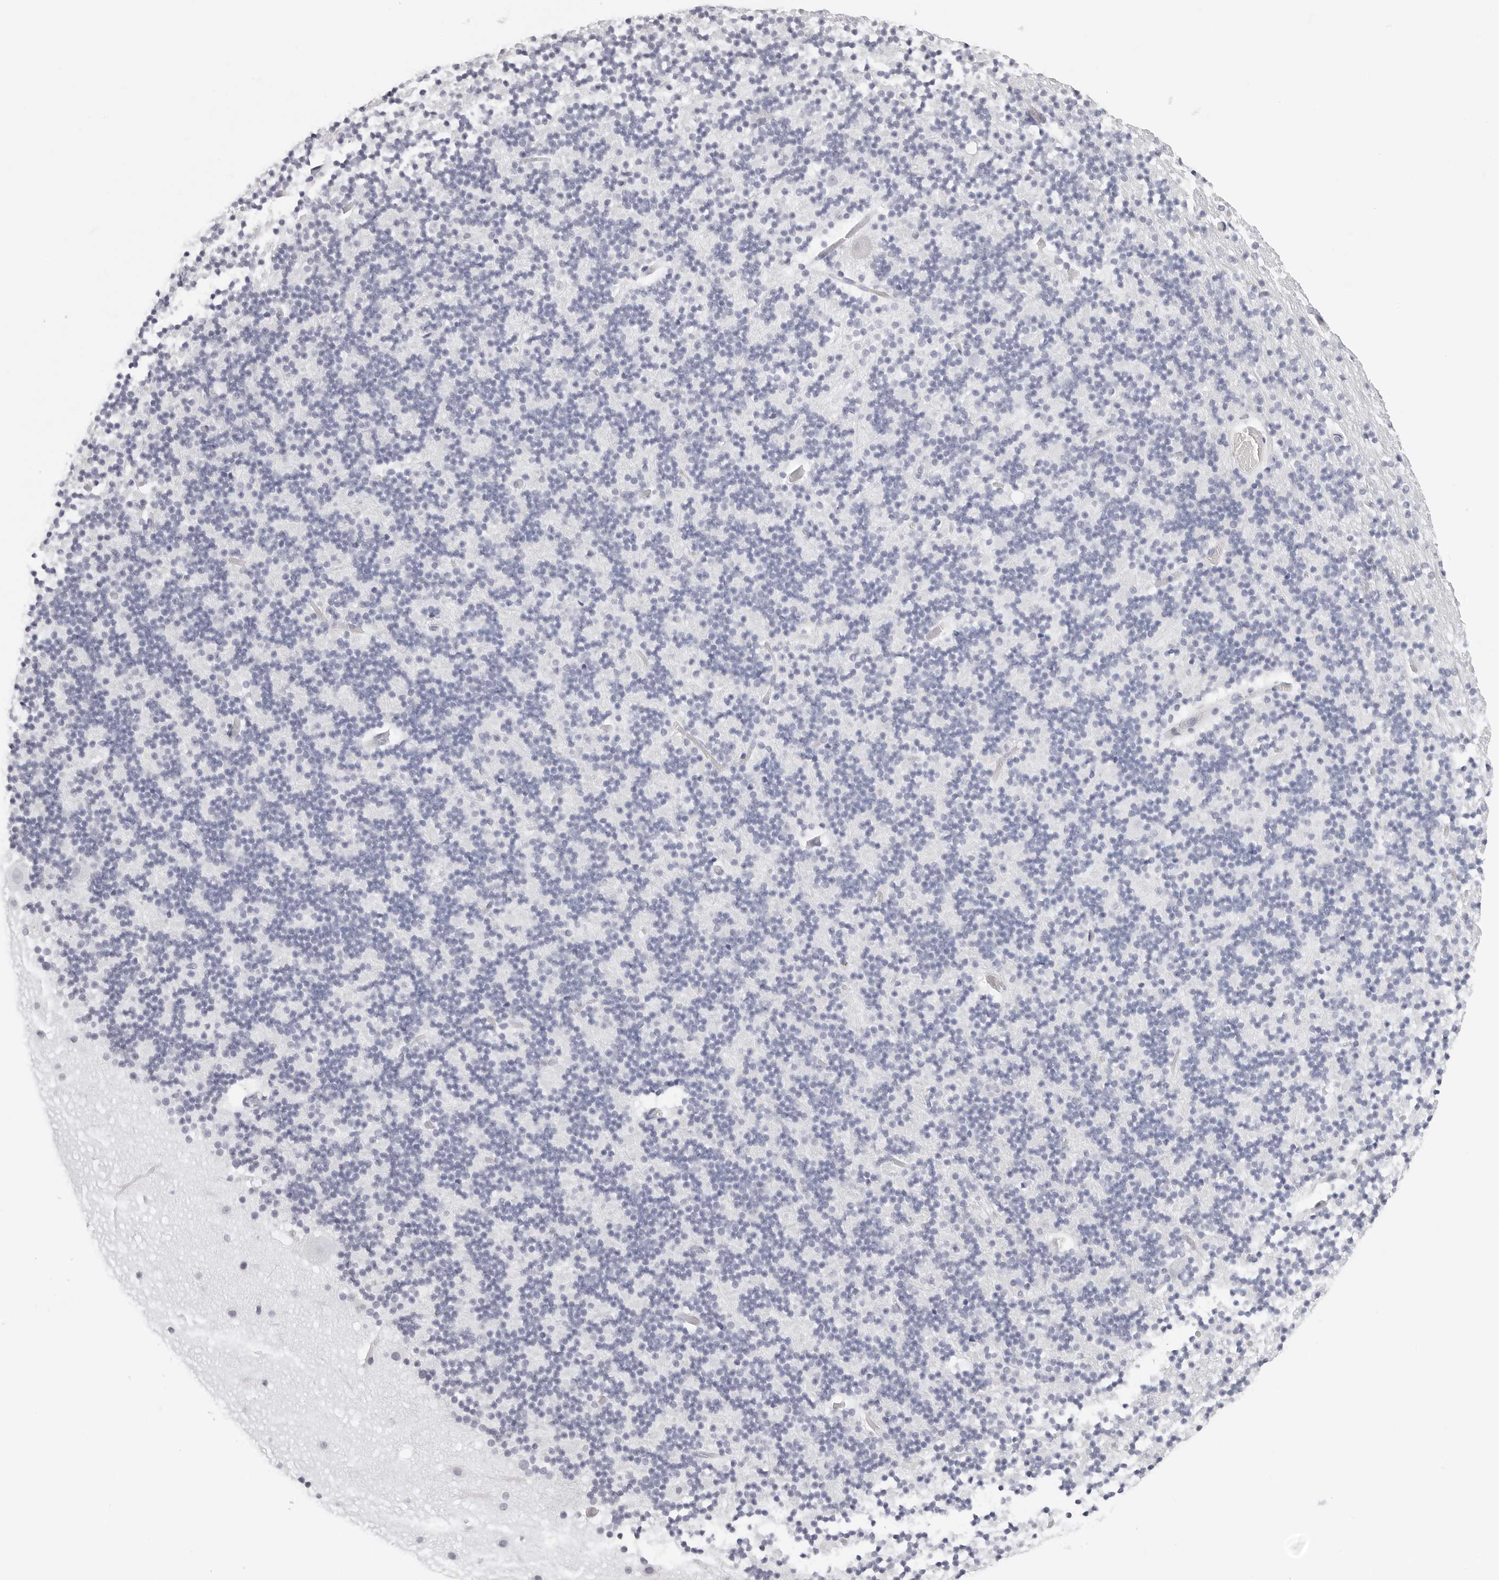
{"staining": {"intensity": "negative", "quantity": "none", "location": "none"}, "tissue": "cerebellum", "cell_type": "Cells in granular layer", "image_type": "normal", "snomed": [{"axis": "morphology", "description": "Normal tissue, NOS"}, {"axis": "topography", "description": "Cerebellum"}], "caption": "There is no significant expression in cells in granular layer of cerebellum. (DAB (3,3'-diaminobenzidine) immunohistochemistry (IHC), high magnification).", "gene": "AGMAT", "patient": {"sex": "male", "age": 57}}